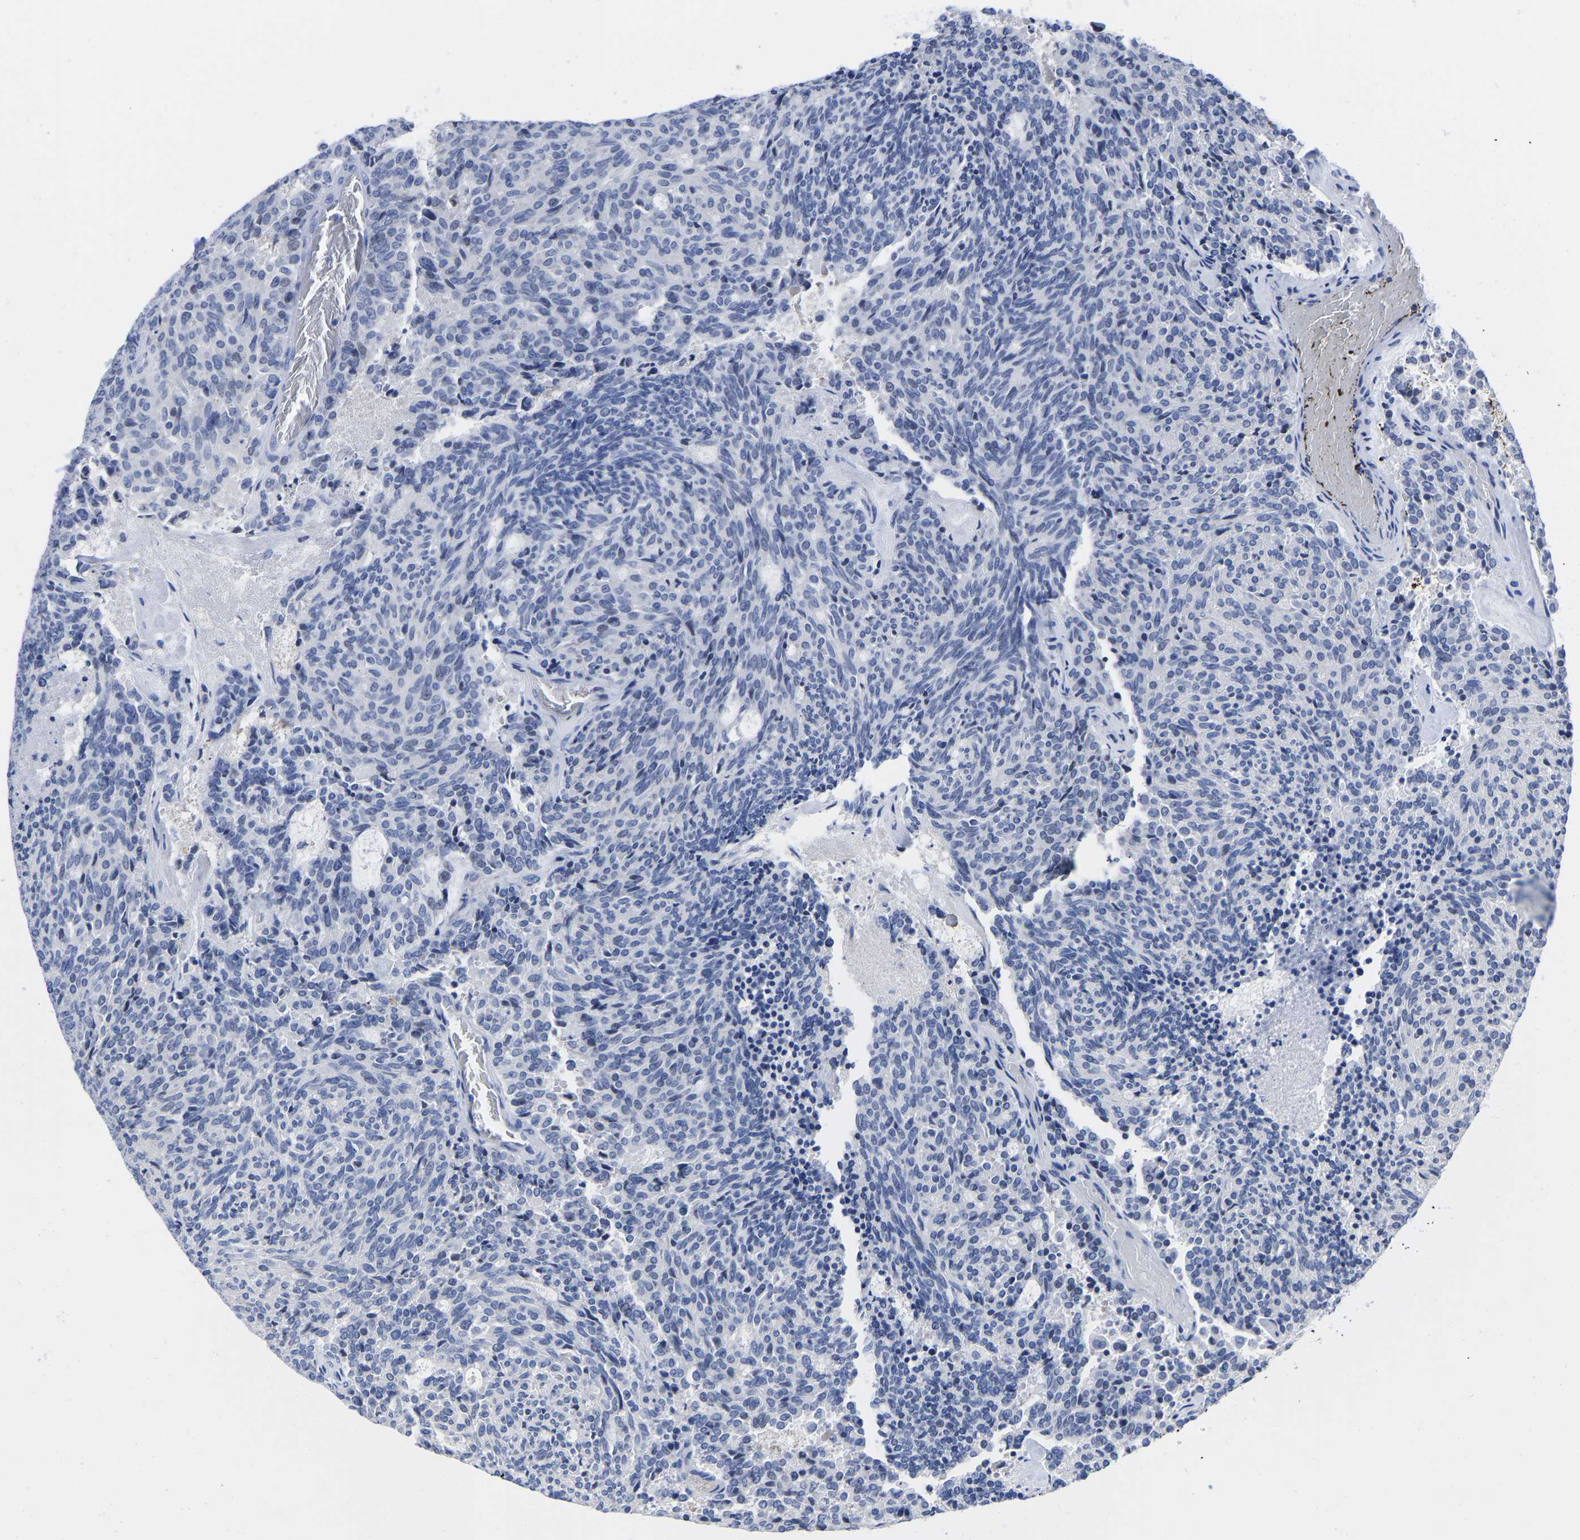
{"staining": {"intensity": "negative", "quantity": "none", "location": "none"}, "tissue": "carcinoid", "cell_type": "Tumor cells", "image_type": "cancer", "snomed": [{"axis": "morphology", "description": "Carcinoid, malignant, NOS"}, {"axis": "topography", "description": "Pancreas"}], "caption": "Malignant carcinoid stained for a protein using immunohistochemistry (IHC) reveals no staining tumor cells.", "gene": "GPA33", "patient": {"sex": "female", "age": 54}}